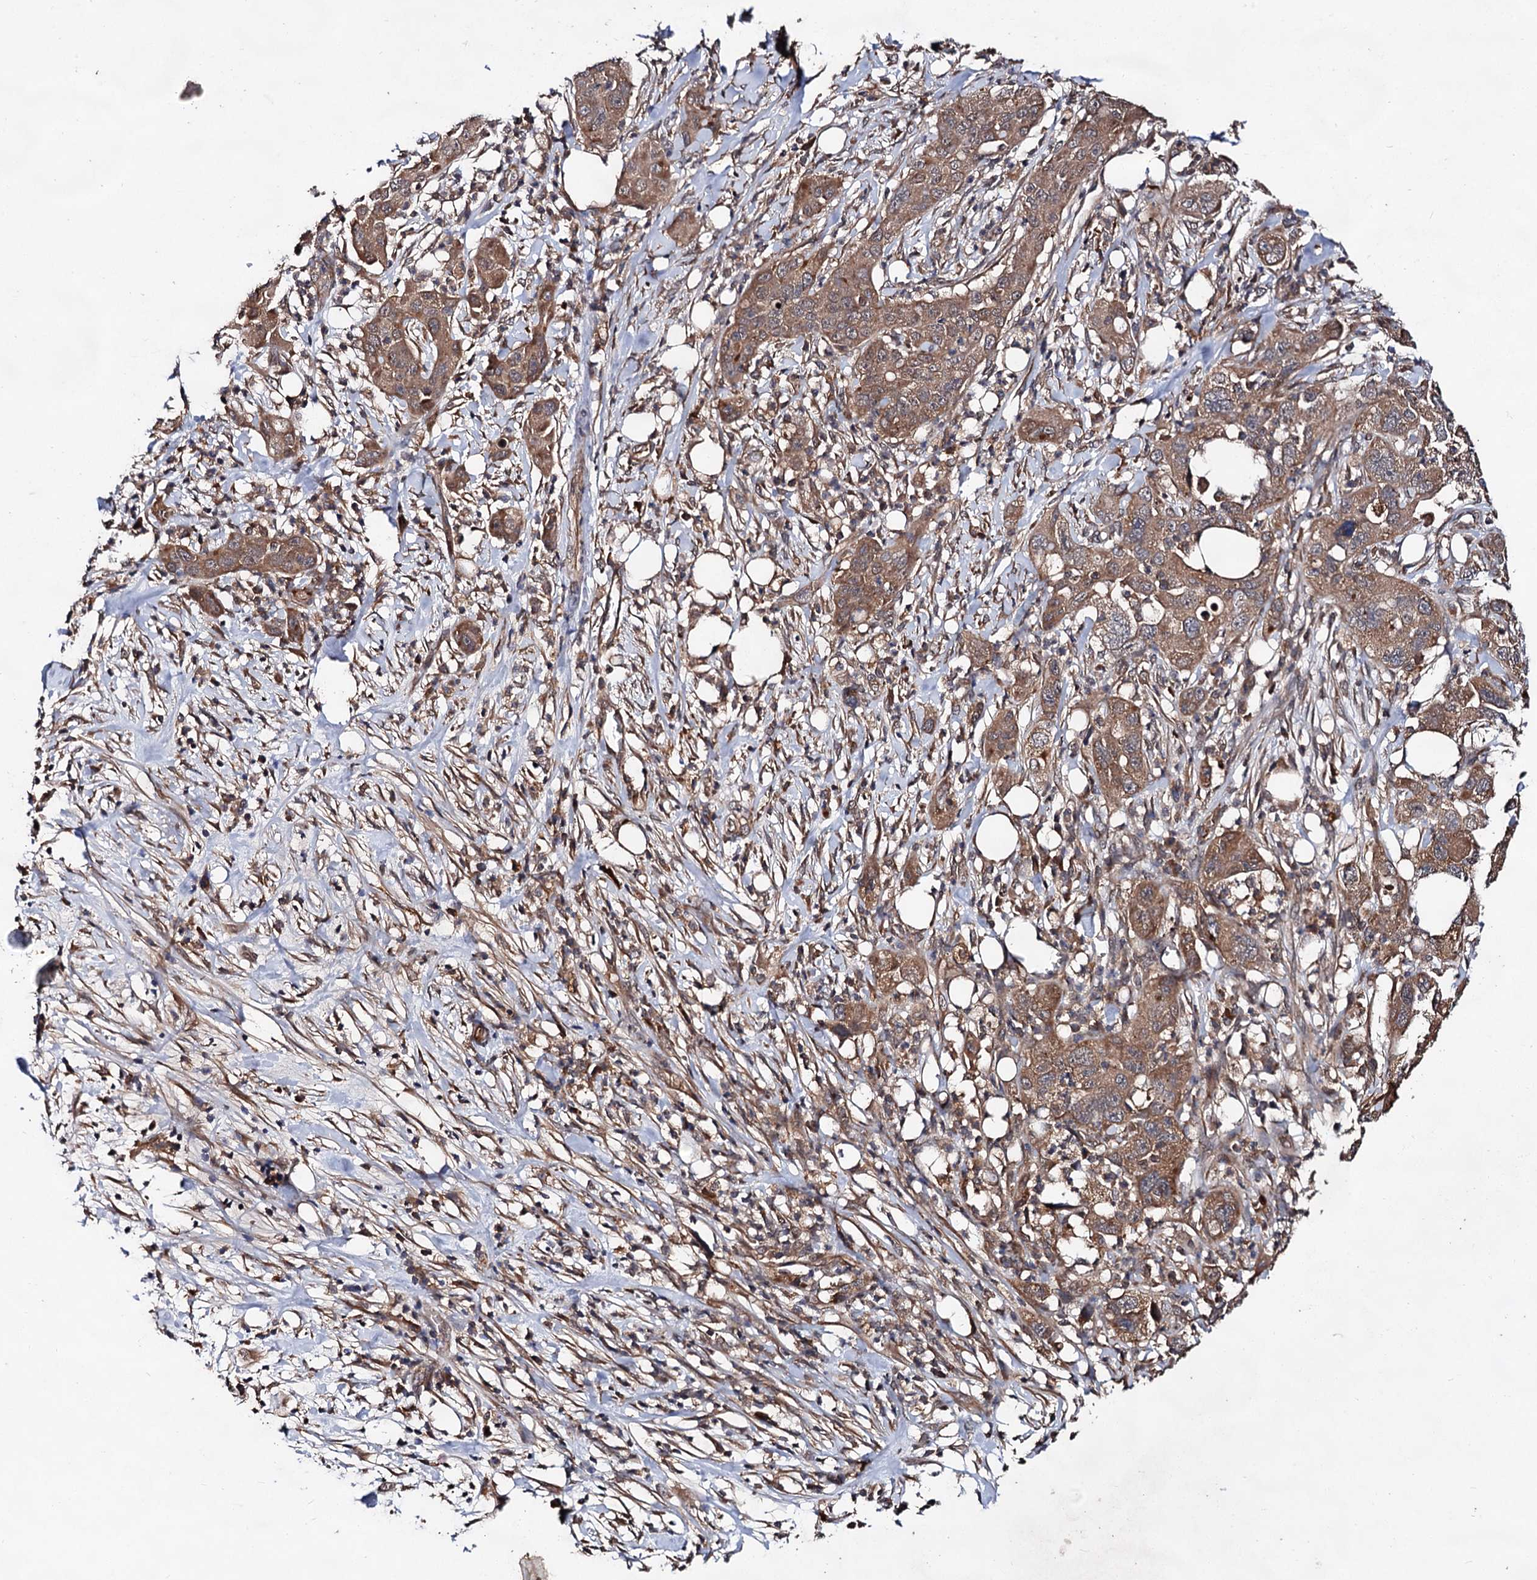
{"staining": {"intensity": "moderate", "quantity": ">75%", "location": "cytoplasmic/membranous"}, "tissue": "pancreatic cancer", "cell_type": "Tumor cells", "image_type": "cancer", "snomed": [{"axis": "morphology", "description": "Adenocarcinoma, NOS"}, {"axis": "topography", "description": "Pancreas"}], "caption": "Tumor cells display moderate cytoplasmic/membranous staining in approximately >75% of cells in pancreatic cancer (adenocarcinoma). Immunohistochemistry stains the protein in brown and the nuclei are stained blue.", "gene": "TEX9", "patient": {"sex": "female", "age": 78}}